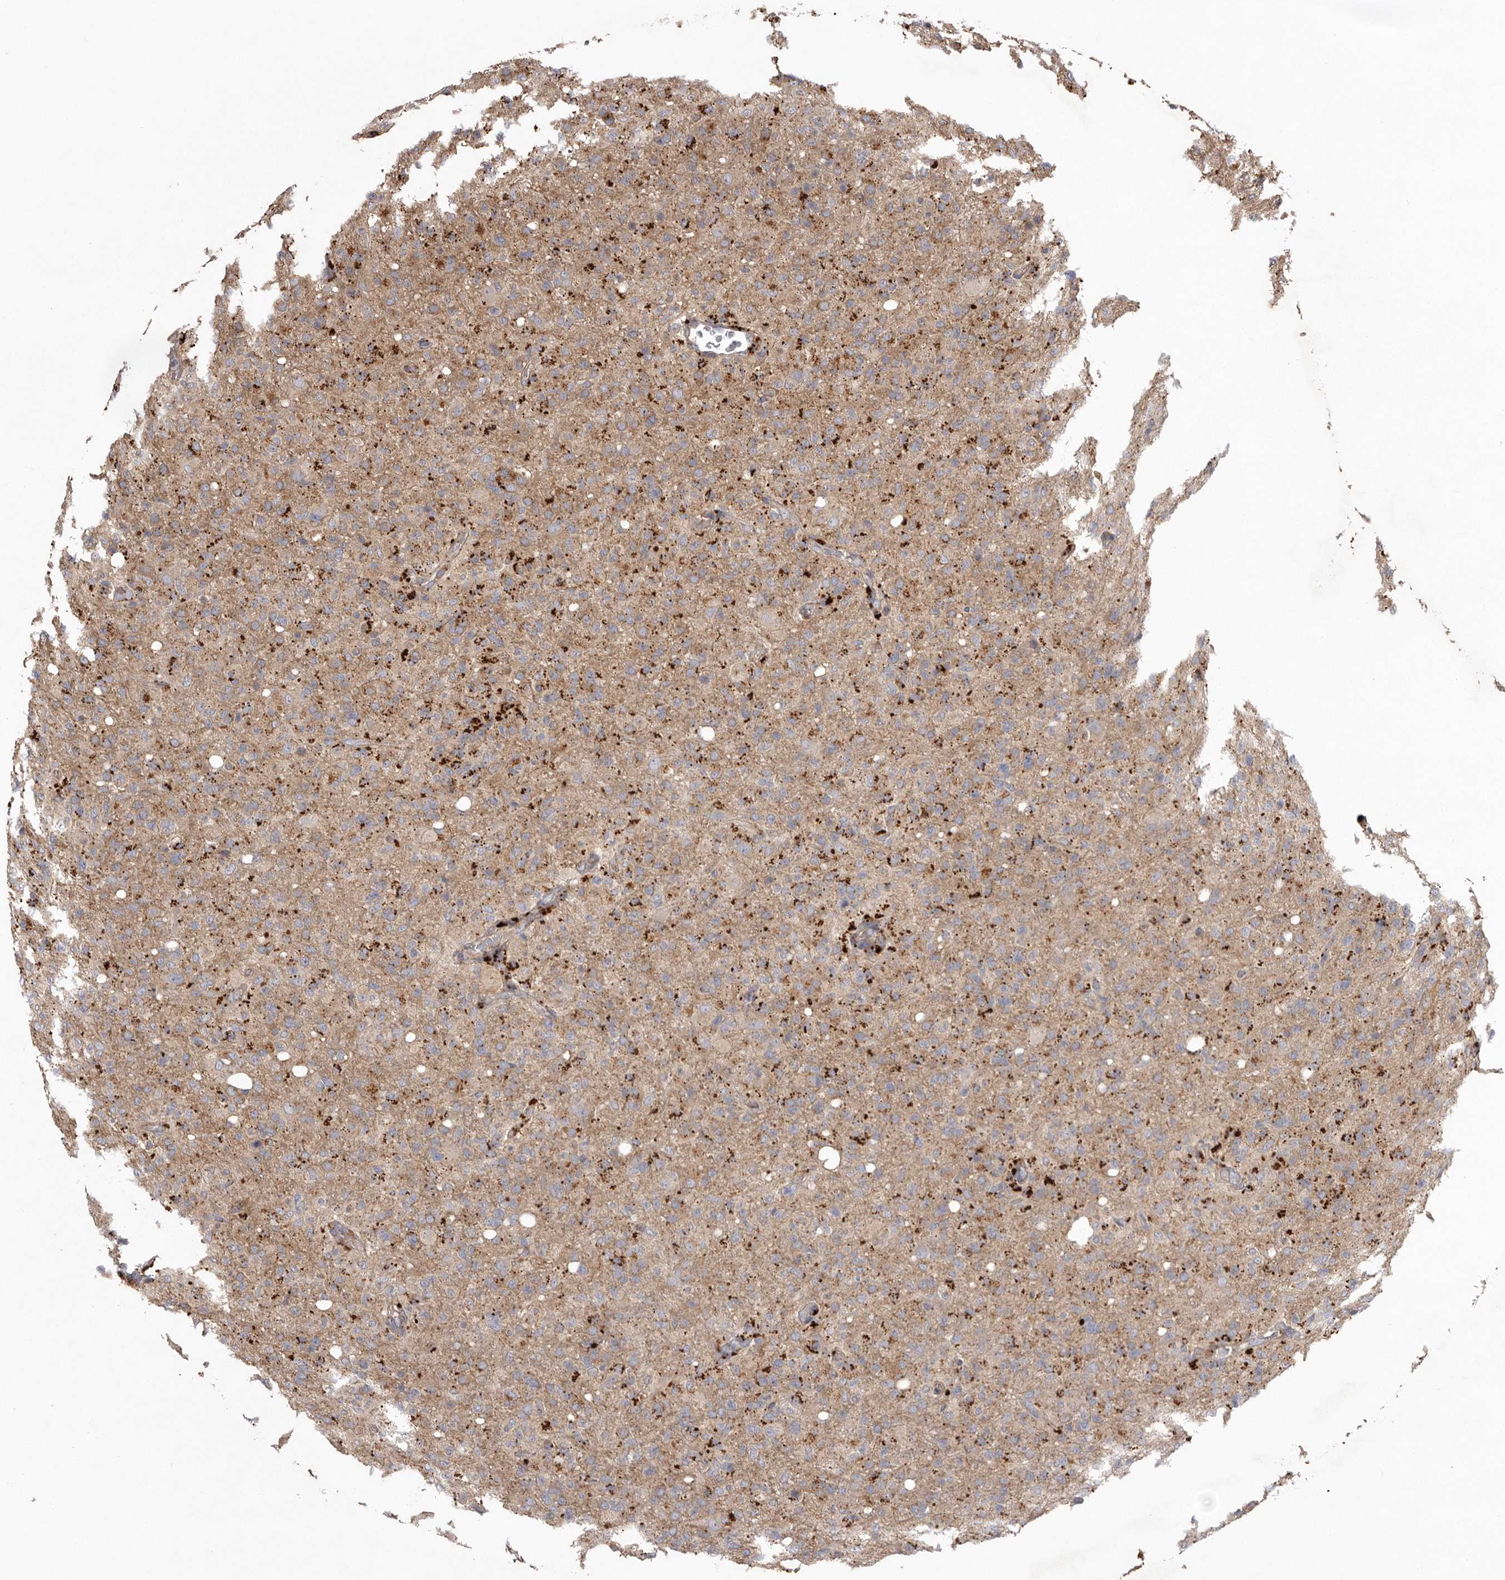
{"staining": {"intensity": "moderate", "quantity": "25%-75%", "location": "cytoplasmic/membranous"}, "tissue": "glioma", "cell_type": "Tumor cells", "image_type": "cancer", "snomed": [{"axis": "morphology", "description": "Glioma, malignant, High grade"}, {"axis": "topography", "description": "Brain"}], "caption": "Protein expression analysis of glioma reveals moderate cytoplasmic/membranous positivity in about 25%-75% of tumor cells. (Brightfield microscopy of DAB IHC at high magnification).", "gene": "WDR47", "patient": {"sex": "female", "age": 57}}